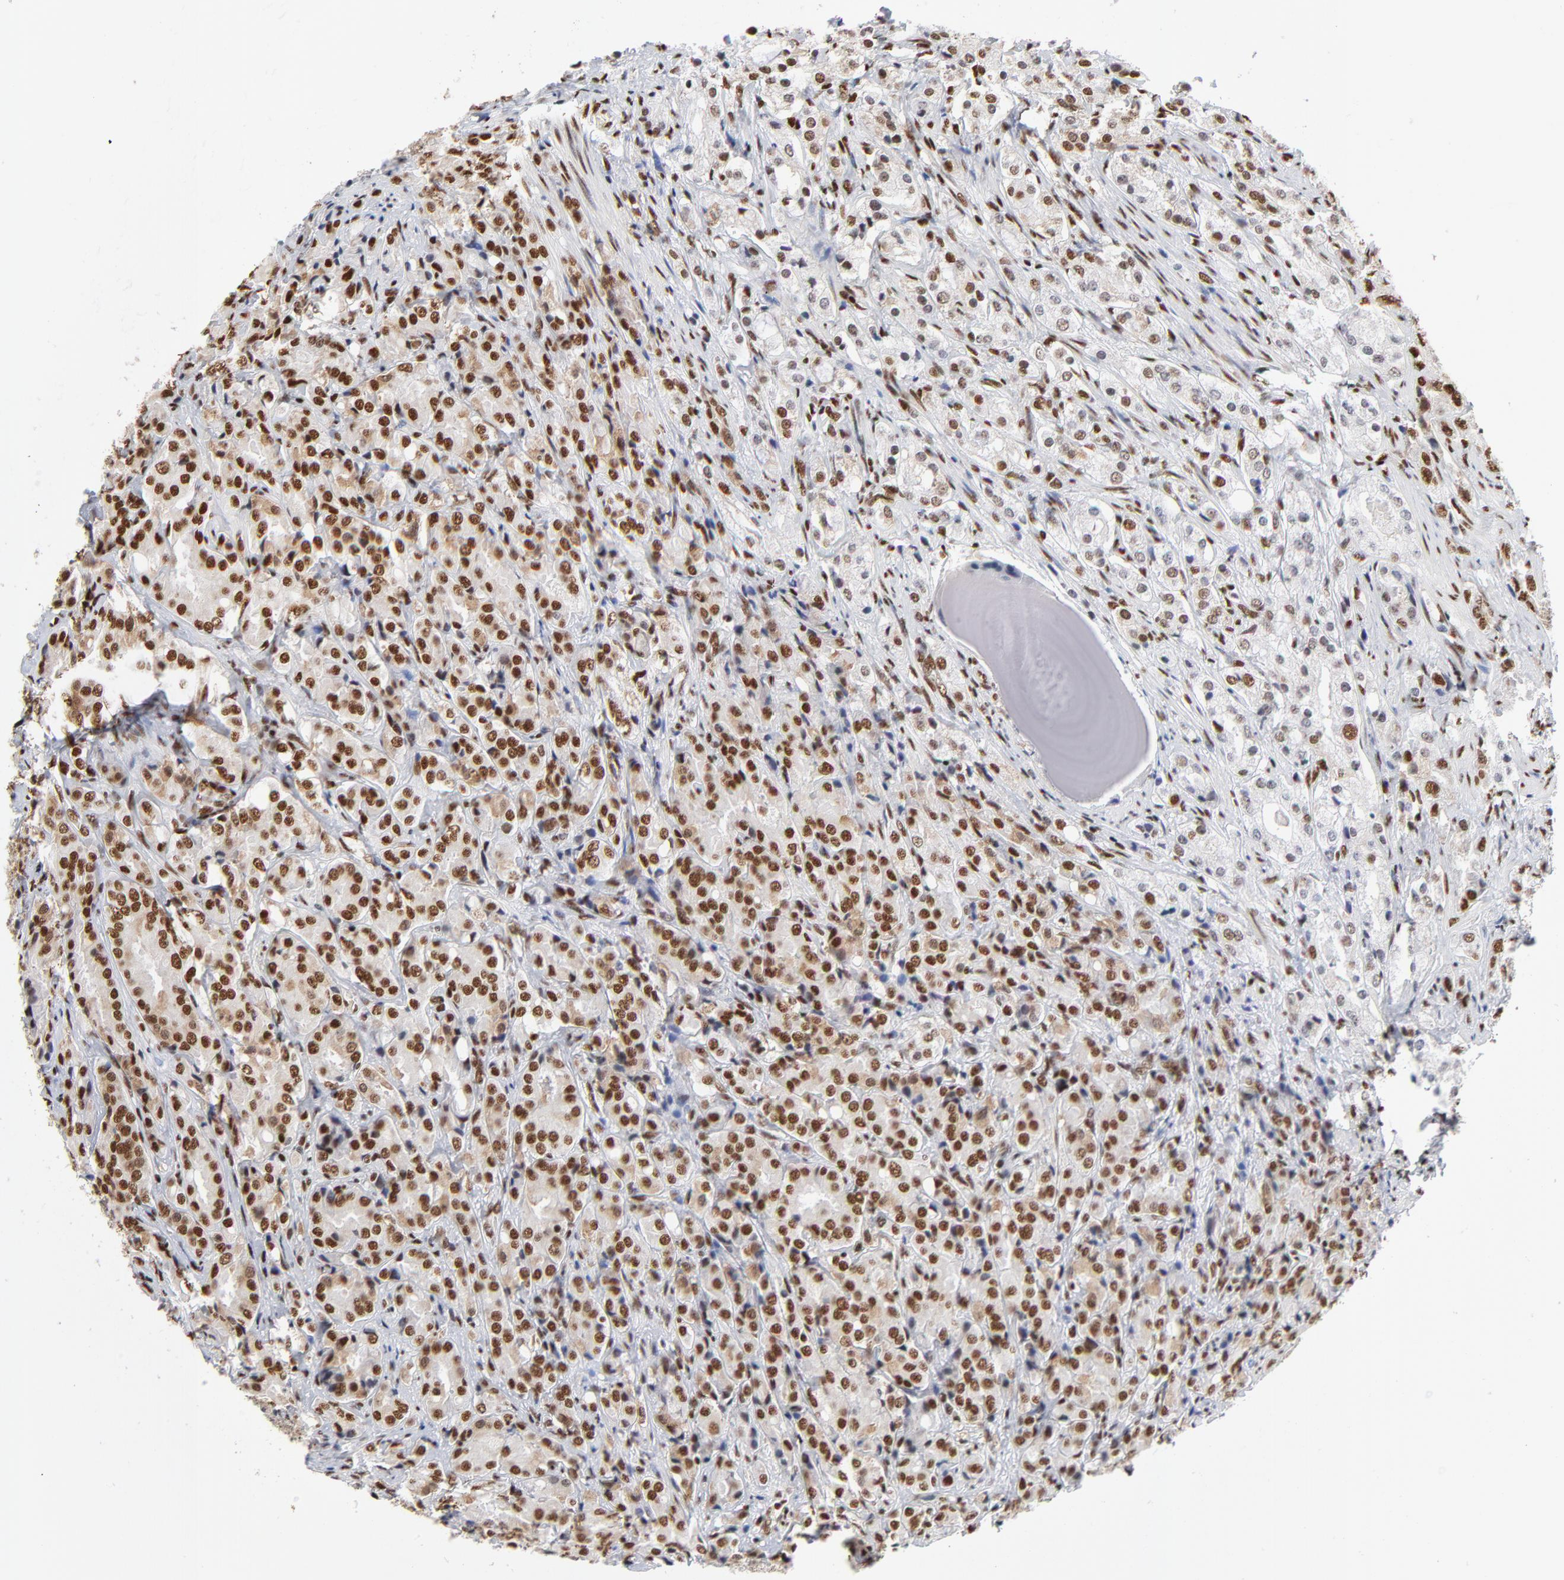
{"staining": {"intensity": "strong", "quantity": ">75%", "location": "nuclear"}, "tissue": "prostate cancer", "cell_type": "Tumor cells", "image_type": "cancer", "snomed": [{"axis": "morphology", "description": "Adenocarcinoma, High grade"}, {"axis": "topography", "description": "Prostate"}], "caption": "This photomicrograph exhibits IHC staining of adenocarcinoma (high-grade) (prostate), with high strong nuclear staining in approximately >75% of tumor cells.", "gene": "CREB1", "patient": {"sex": "male", "age": 68}}